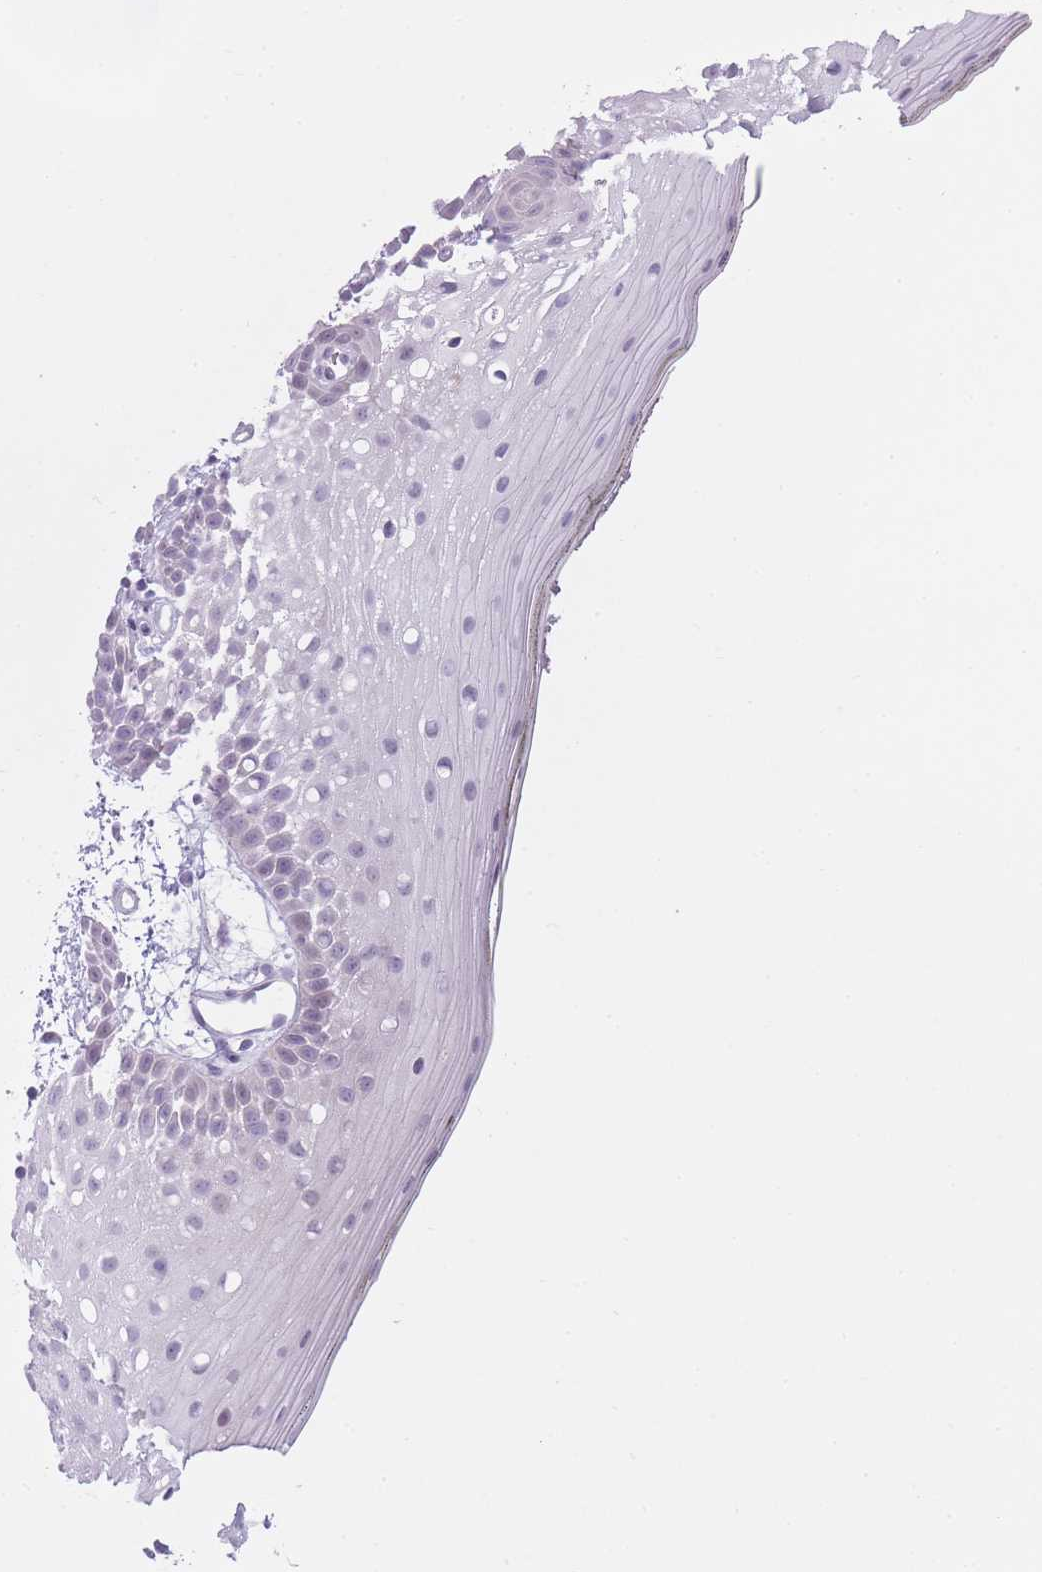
{"staining": {"intensity": "weak", "quantity": "<25%", "location": "nuclear"}, "tissue": "oral mucosa", "cell_type": "Squamous epithelial cells", "image_type": "normal", "snomed": [{"axis": "morphology", "description": "Normal tissue, NOS"}, {"axis": "topography", "description": "Oral tissue"}, {"axis": "topography", "description": "Tounge, NOS"}], "caption": "Immunohistochemistry (IHC) of normal oral mucosa displays no staining in squamous epithelial cells. The staining is performed using DAB (3,3'-diaminobenzidine) brown chromogen with nuclei counter-stained in using hematoxylin.", "gene": "GOLGA6A", "patient": {"sex": "female", "age": 81}}